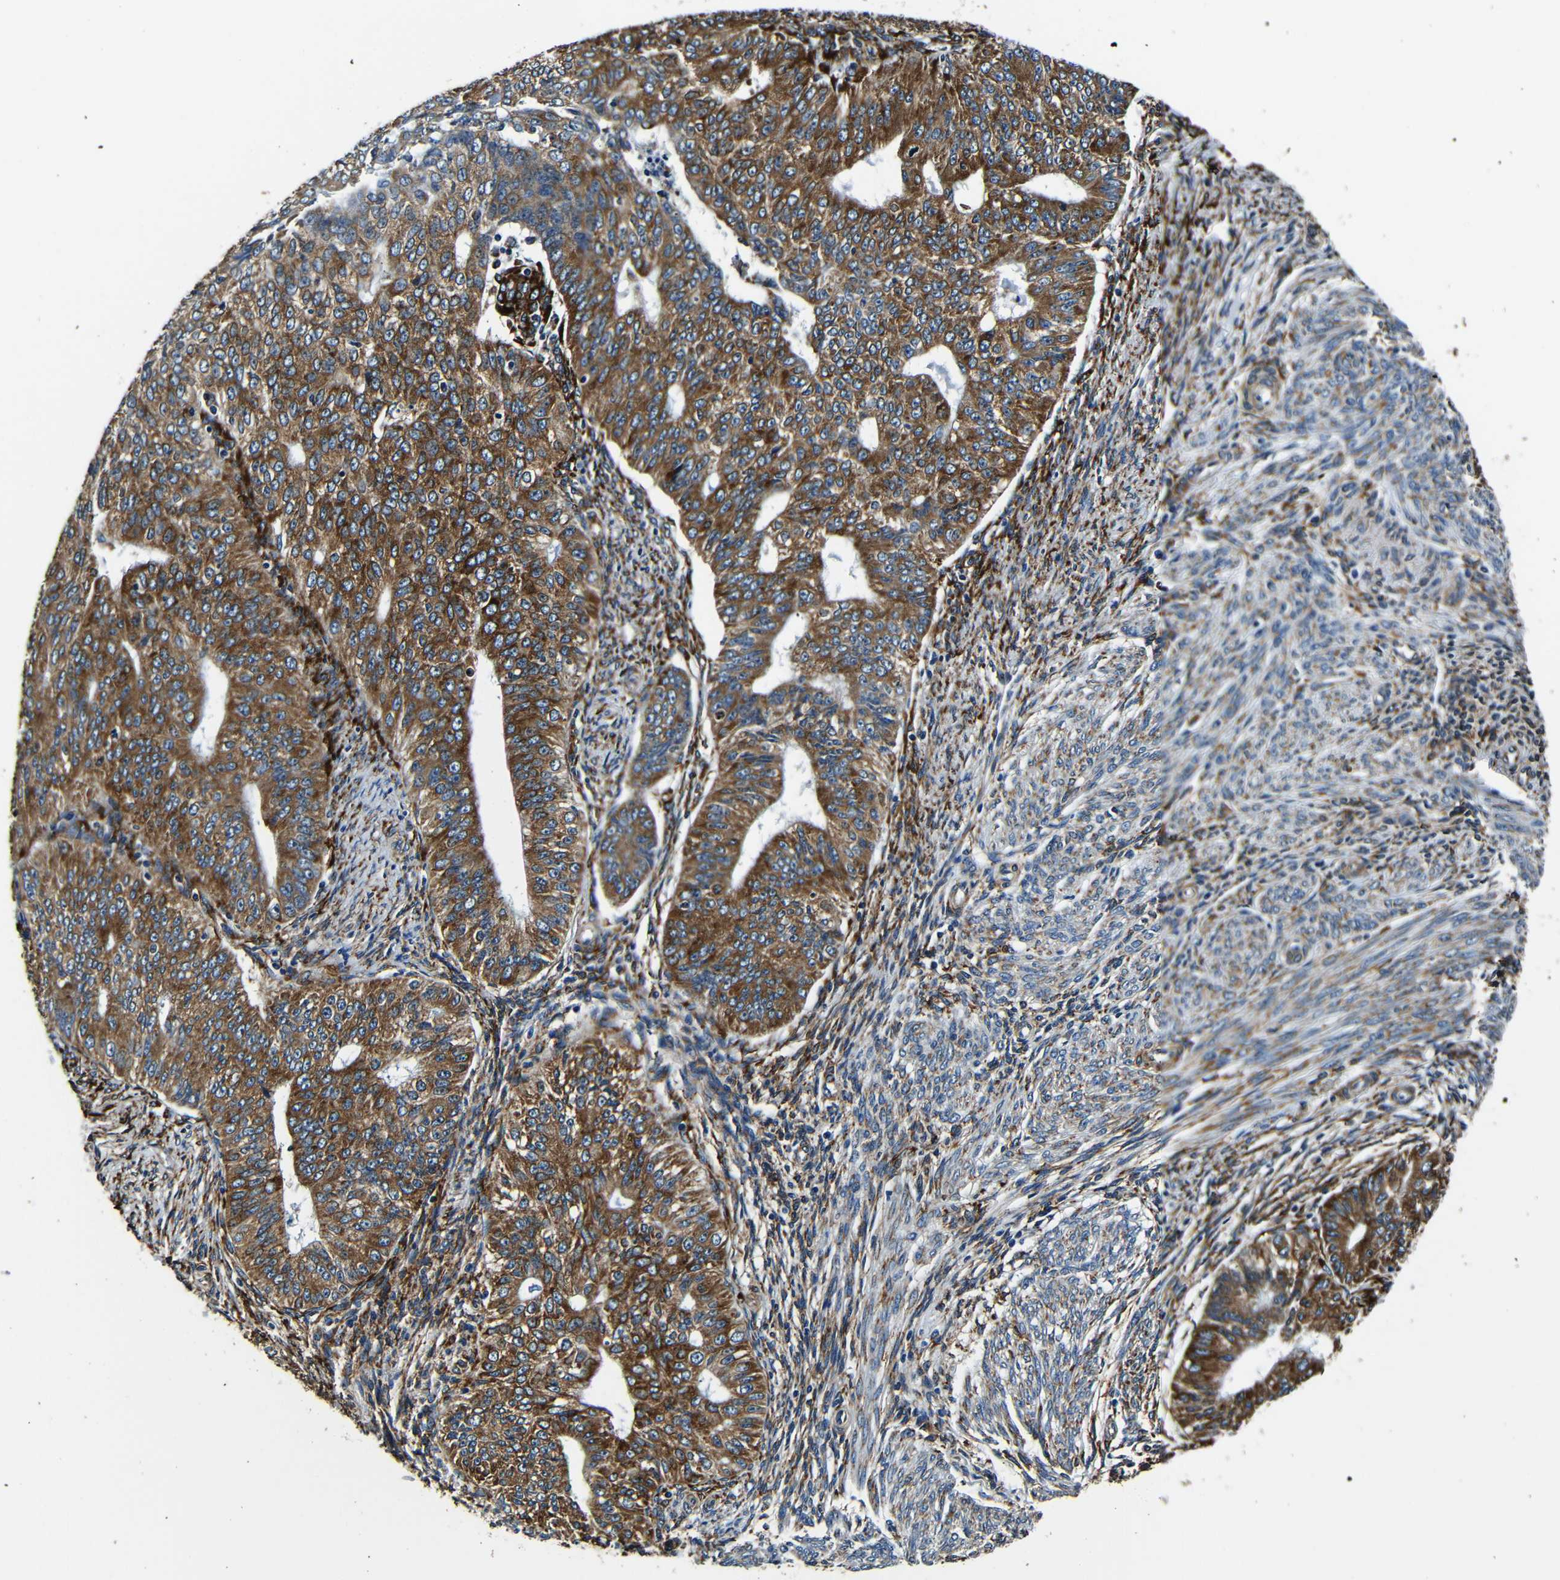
{"staining": {"intensity": "strong", "quantity": ">75%", "location": "cytoplasmic/membranous"}, "tissue": "endometrial cancer", "cell_type": "Tumor cells", "image_type": "cancer", "snomed": [{"axis": "morphology", "description": "Adenocarcinoma, NOS"}, {"axis": "topography", "description": "Endometrium"}], "caption": "Immunohistochemistry (IHC) (DAB) staining of human adenocarcinoma (endometrial) reveals strong cytoplasmic/membranous protein staining in approximately >75% of tumor cells.", "gene": "RRBP1", "patient": {"sex": "female", "age": 32}}